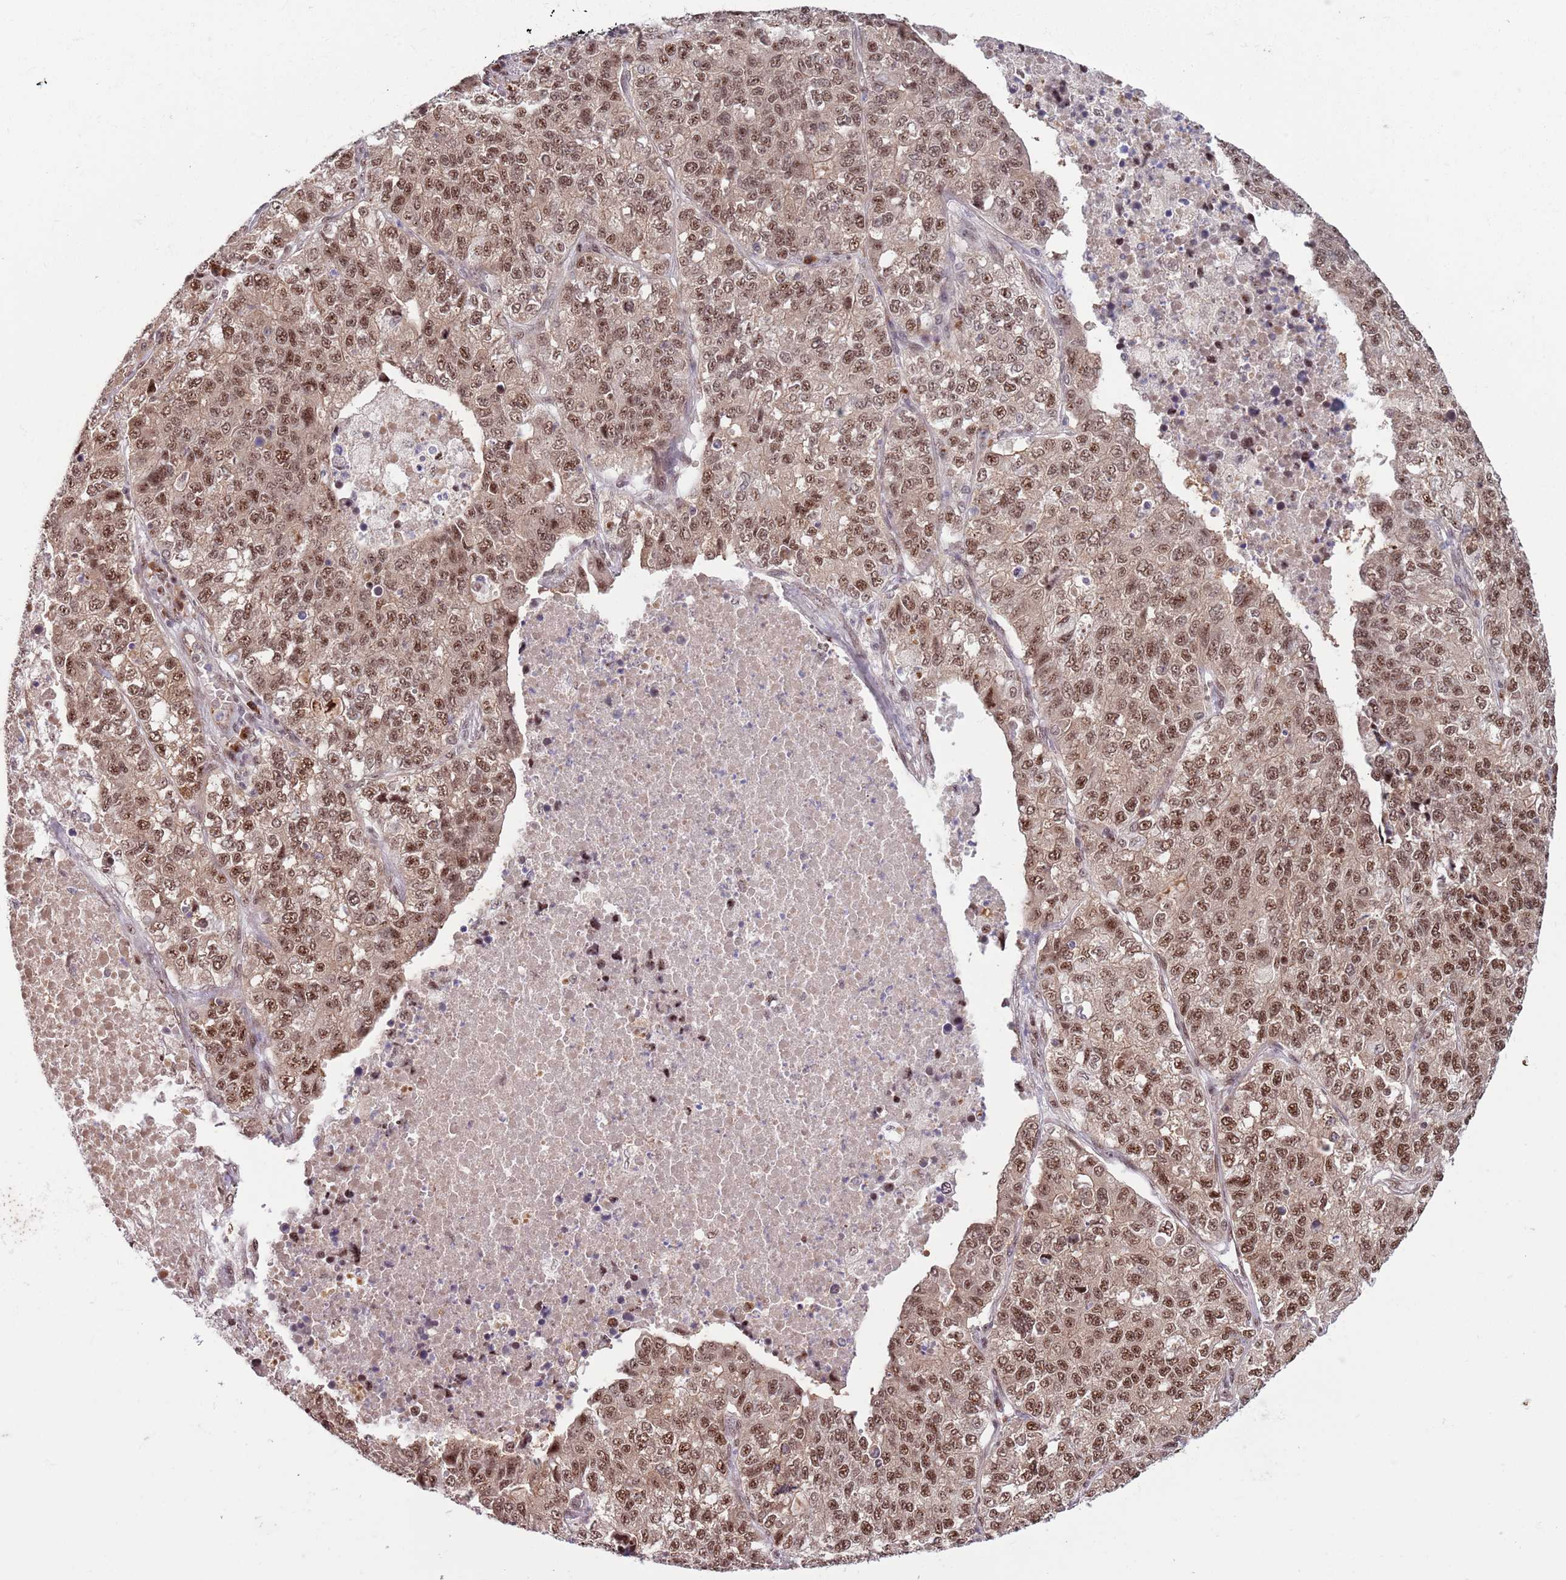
{"staining": {"intensity": "moderate", "quantity": ">75%", "location": "nuclear"}, "tissue": "lung cancer", "cell_type": "Tumor cells", "image_type": "cancer", "snomed": [{"axis": "morphology", "description": "Adenocarcinoma, NOS"}, {"axis": "topography", "description": "Lung"}], "caption": "Protein analysis of lung cancer (adenocarcinoma) tissue demonstrates moderate nuclear staining in approximately >75% of tumor cells.", "gene": "SIPA1L3", "patient": {"sex": "male", "age": 49}}